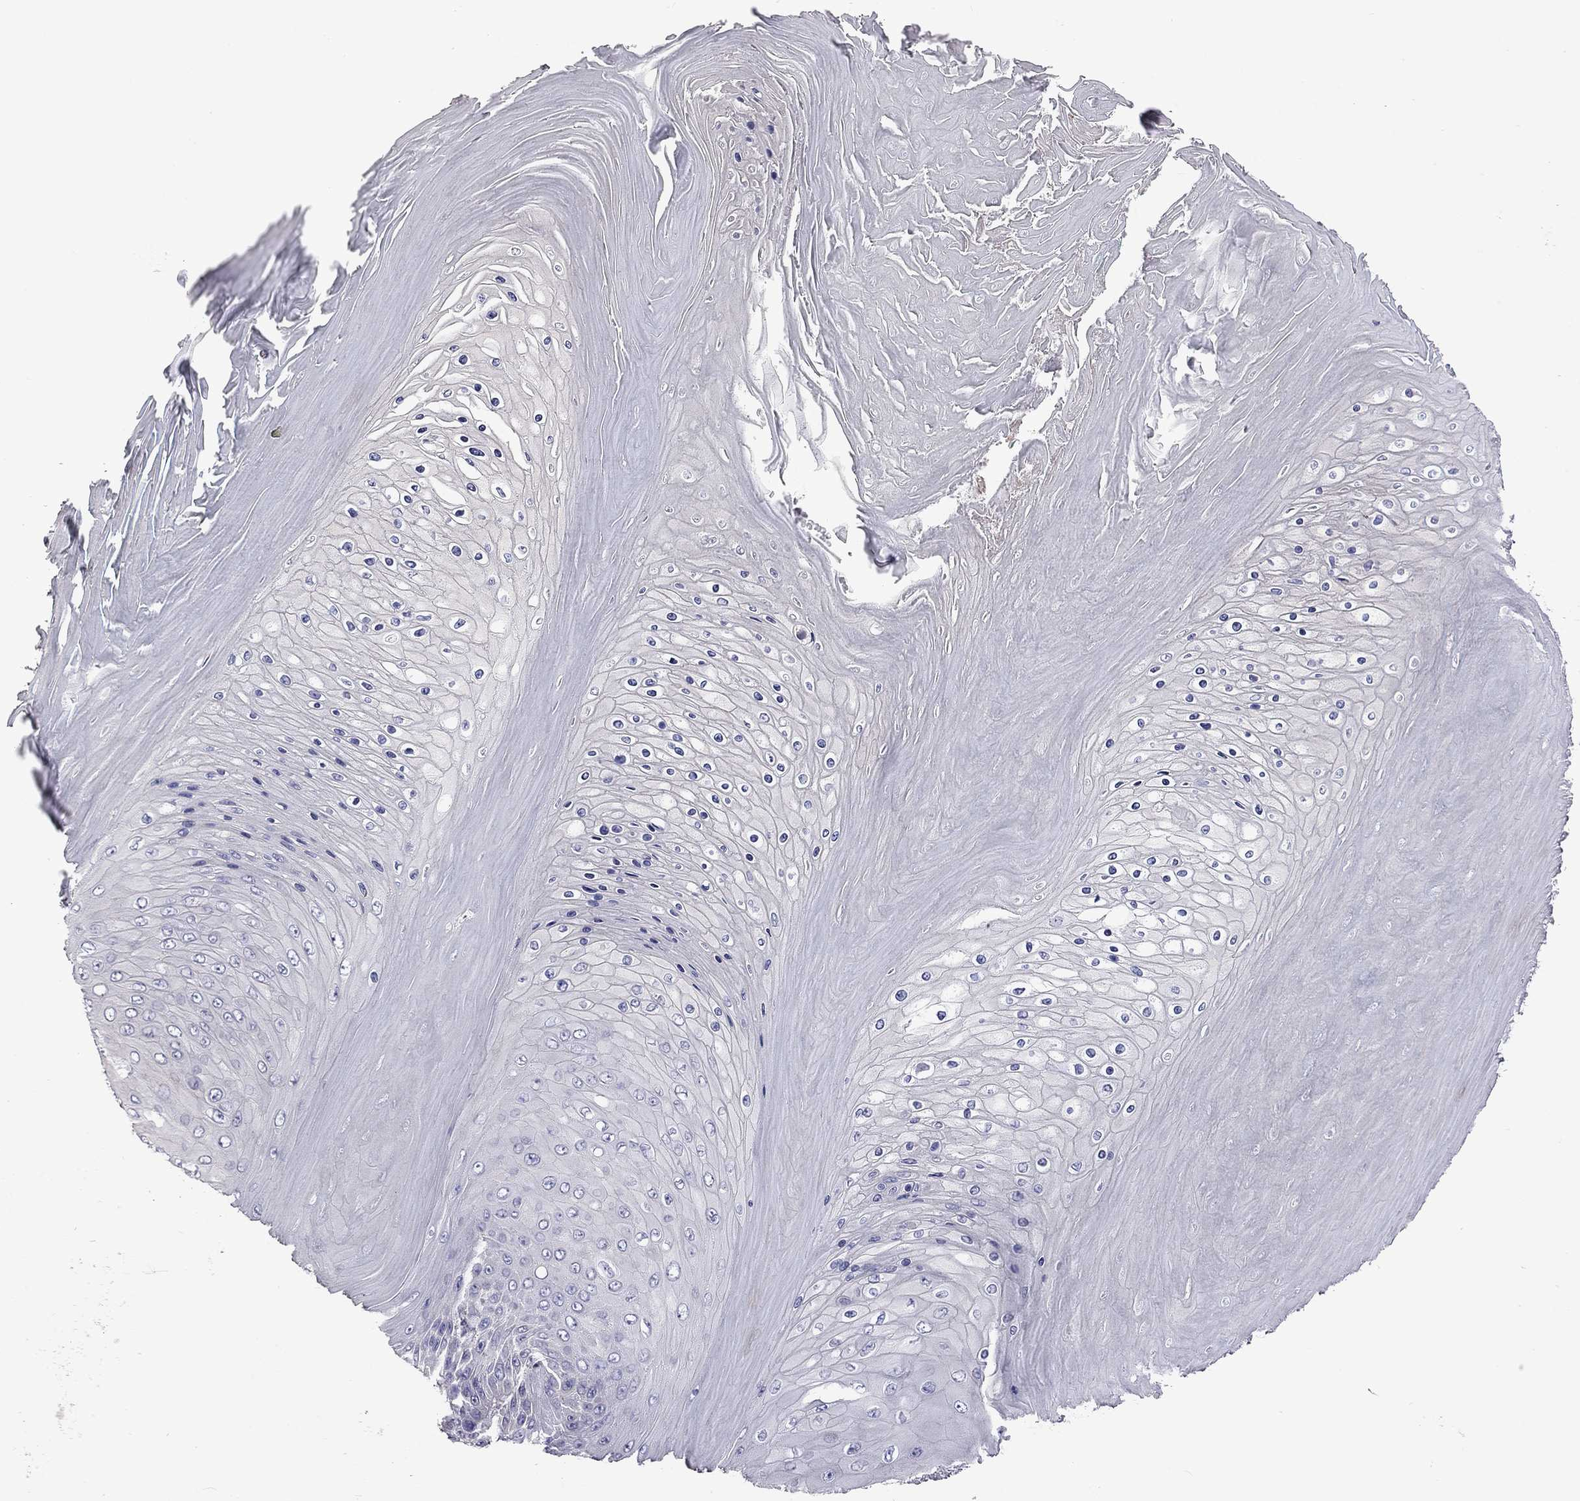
{"staining": {"intensity": "negative", "quantity": "none", "location": "none"}, "tissue": "skin cancer", "cell_type": "Tumor cells", "image_type": "cancer", "snomed": [{"axis": "morphology", "description": "Squamous cell carcinoma, NOS"}, {"axis": "topography", "description": "Skin"}], "caption": "Tumor cells are negative for brown protein staining in skin cancer.", "gene": "FEZ1", "patient": {"sex": "male", "age": 62}}